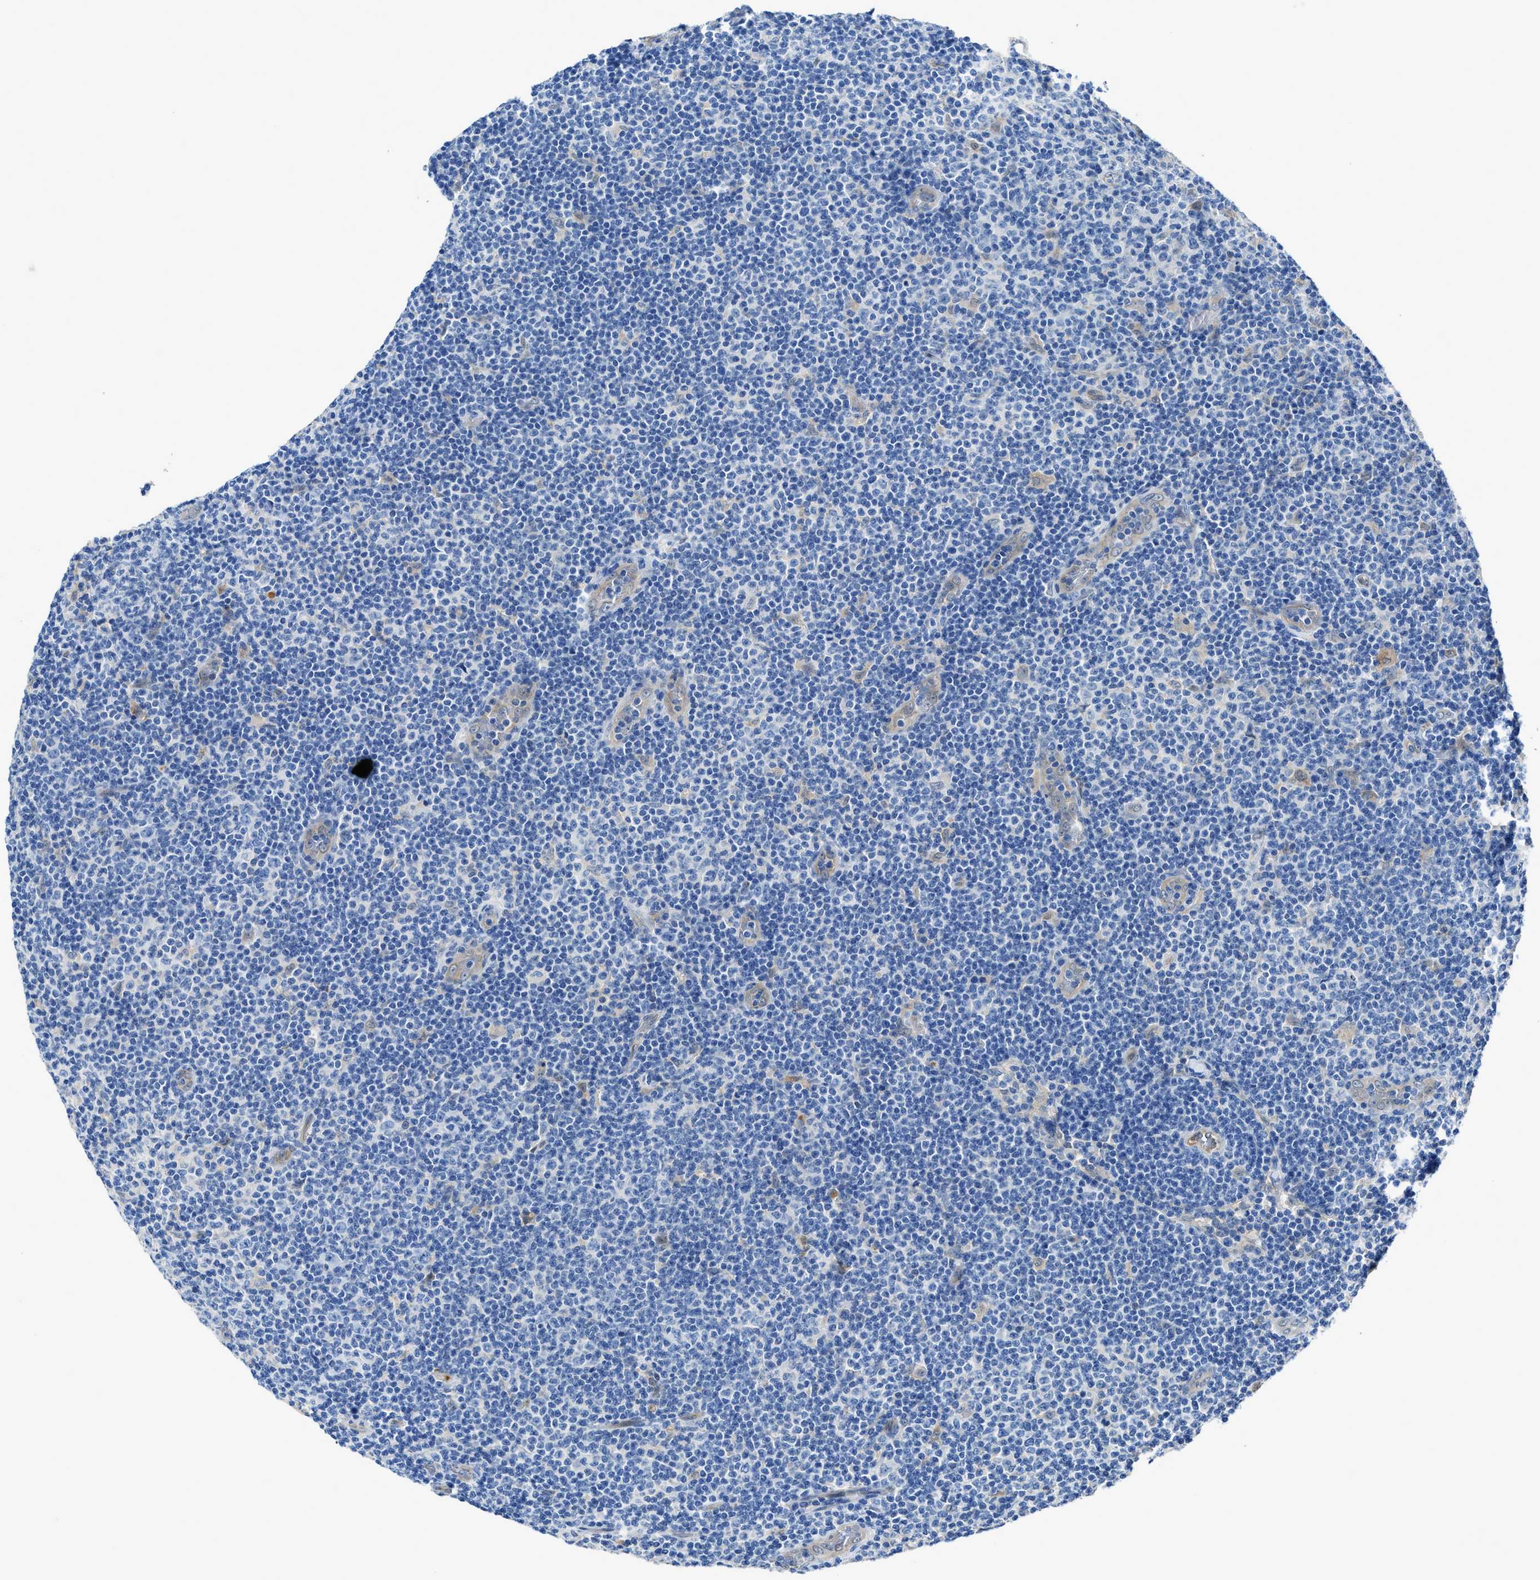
{"staining": {"intensity": "negative", "quantity": "none", "location": "none"}, "tissue": "lymphoma", "cell_type": "Tumor cells", "image_type": "cancer", "snomed": [{"axis": "morphology", "description": "Malignant lymphoma, non-Hodgkin's type, Low grade"}, {"axis": "topography", "description": "Lymph node"}], "caption": "A photomicrograph of lymphoma stained for a protein demonstrates no brown staining in tumor cells.", "gene": "PTGFRN", "patient": {"sex": "male", "age": 83}}